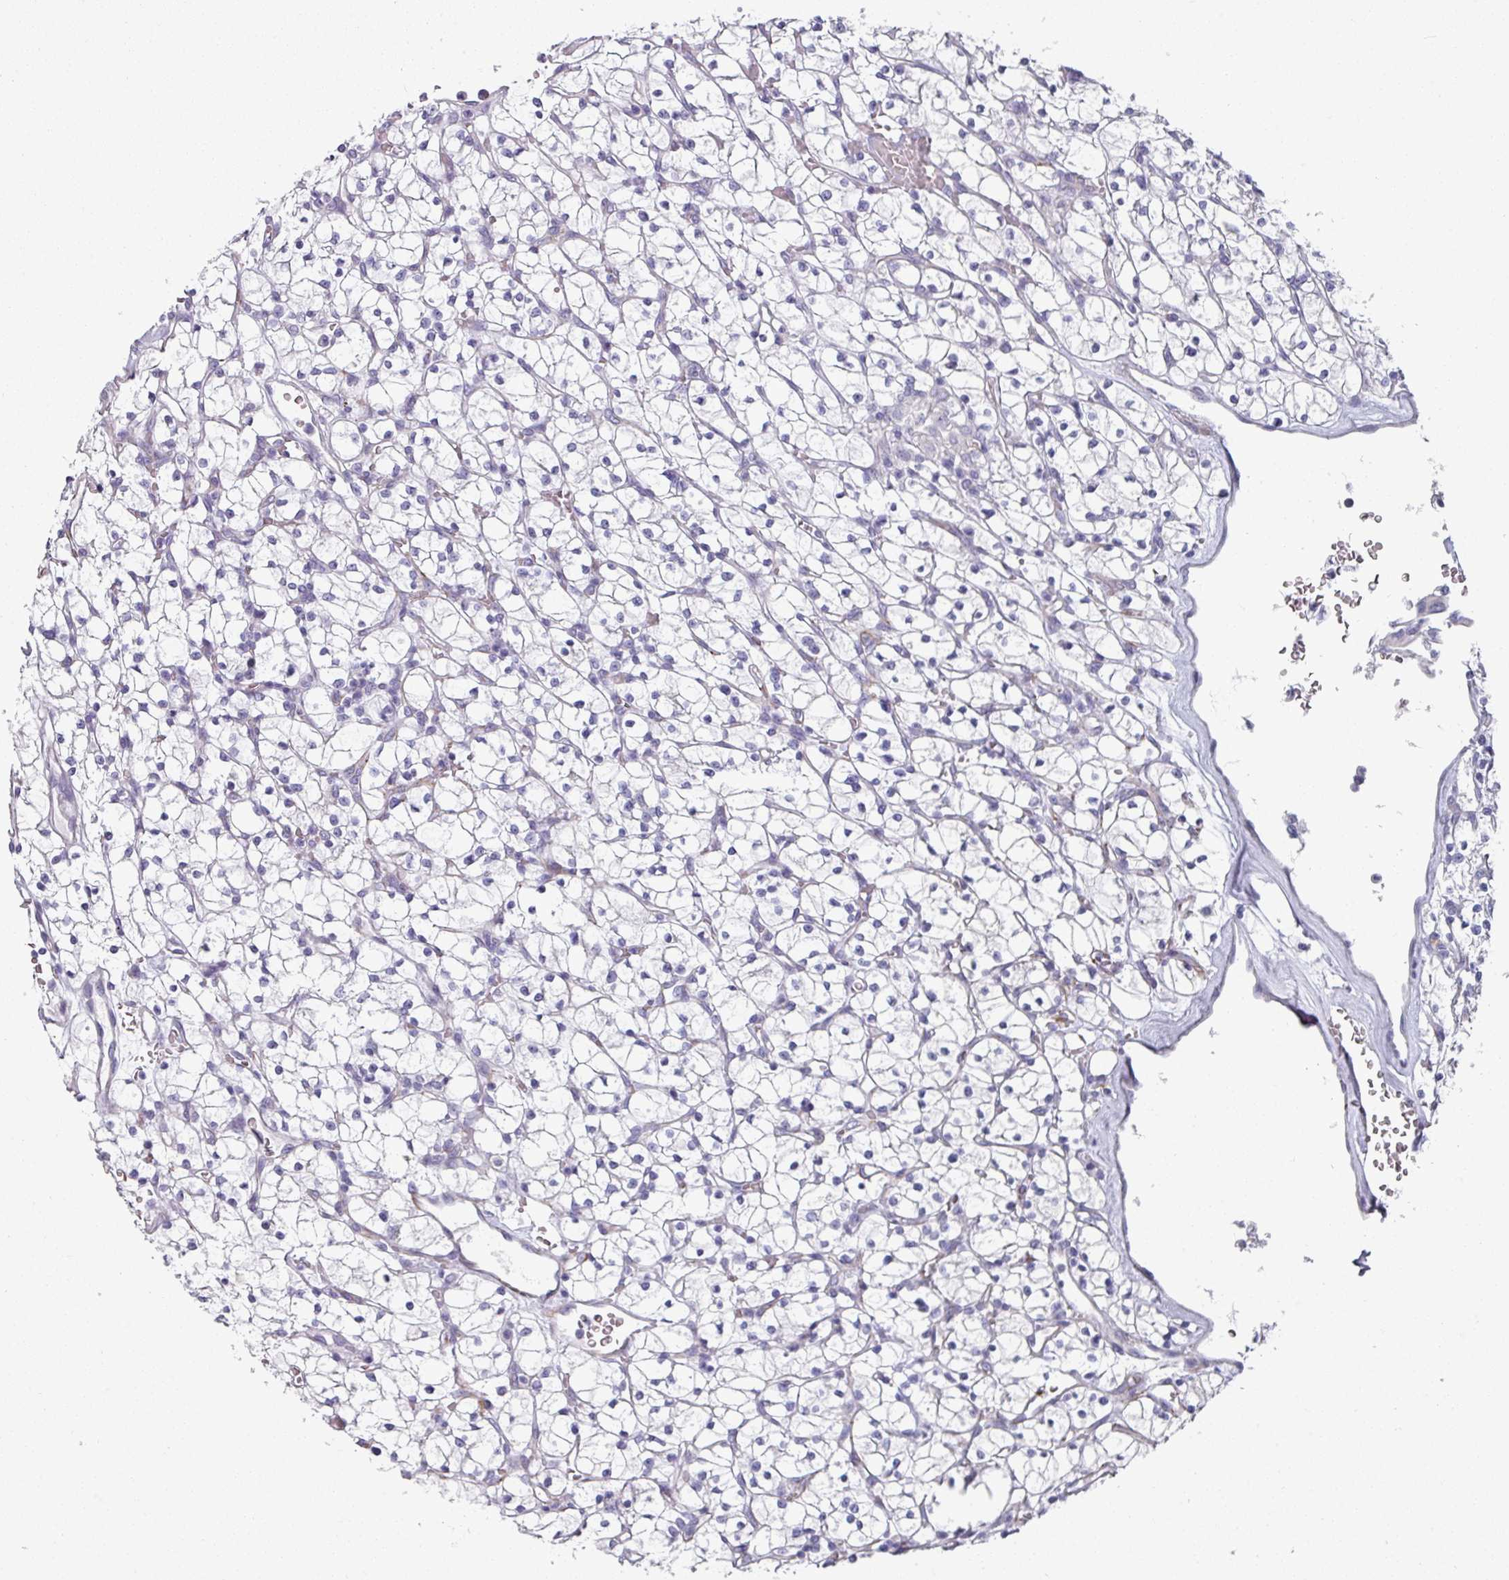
{"staining": {"intensity": "negative", "quantity": "none", "location": "none"}, "tissue": "renal cancer", "cell_type": "Tumor cells", "image_type": "cancer", "snomed": [{"axis": "morphology", "description": "Adenocarcinoma, NOS"}, {"axis": "topography", "description": "Kidney"}], "caption": "Tumor cells are negative for brown protein staining in adenocarcinoma (renal).", "gene": "SLC17A7", "patient": {"sex": "female", "age": 64}}